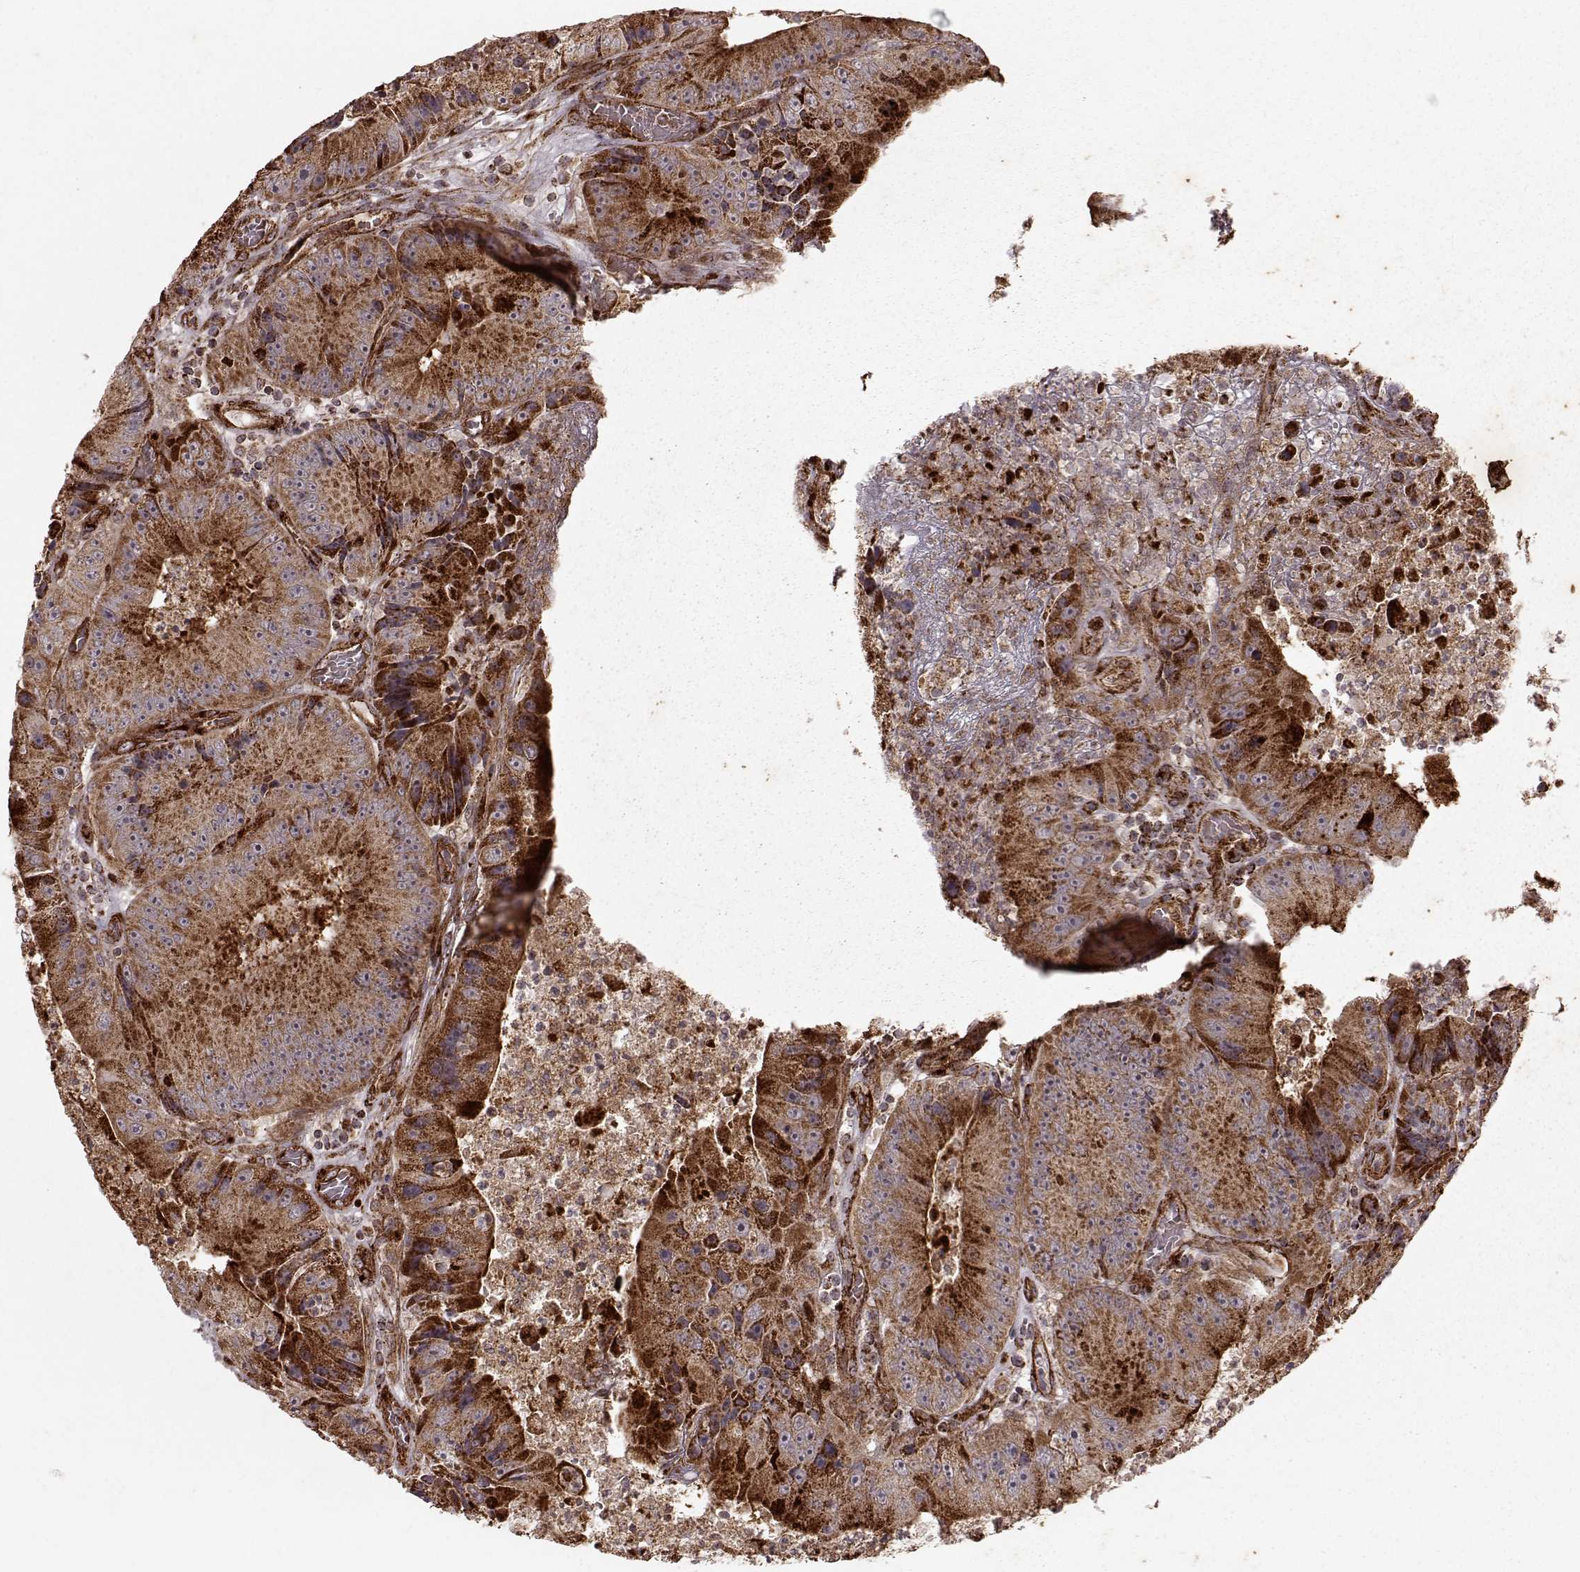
{"staining": {"intensity": "strong", "quantity": ">75%", "location": "cytoplasmic/membranous"}, "tissue": "colorectal cancer", "cell_type": "Tumor cells", "image_type": "cancer", "snomed": [{"axis": "morphology", "description": "Adenocarcinoma, NOS"}, {"axis": "topography", "description": "Colon"}], "caption": "A high-resolution image shows immunohistochemistry (IHC) staining of colorectal adenocarcinoma, which displays strong cytoplasmic/membranous staining in about >75% of tumor cells.", "gene": "FXN", "patient": {"sex": "female", "age": 86}}